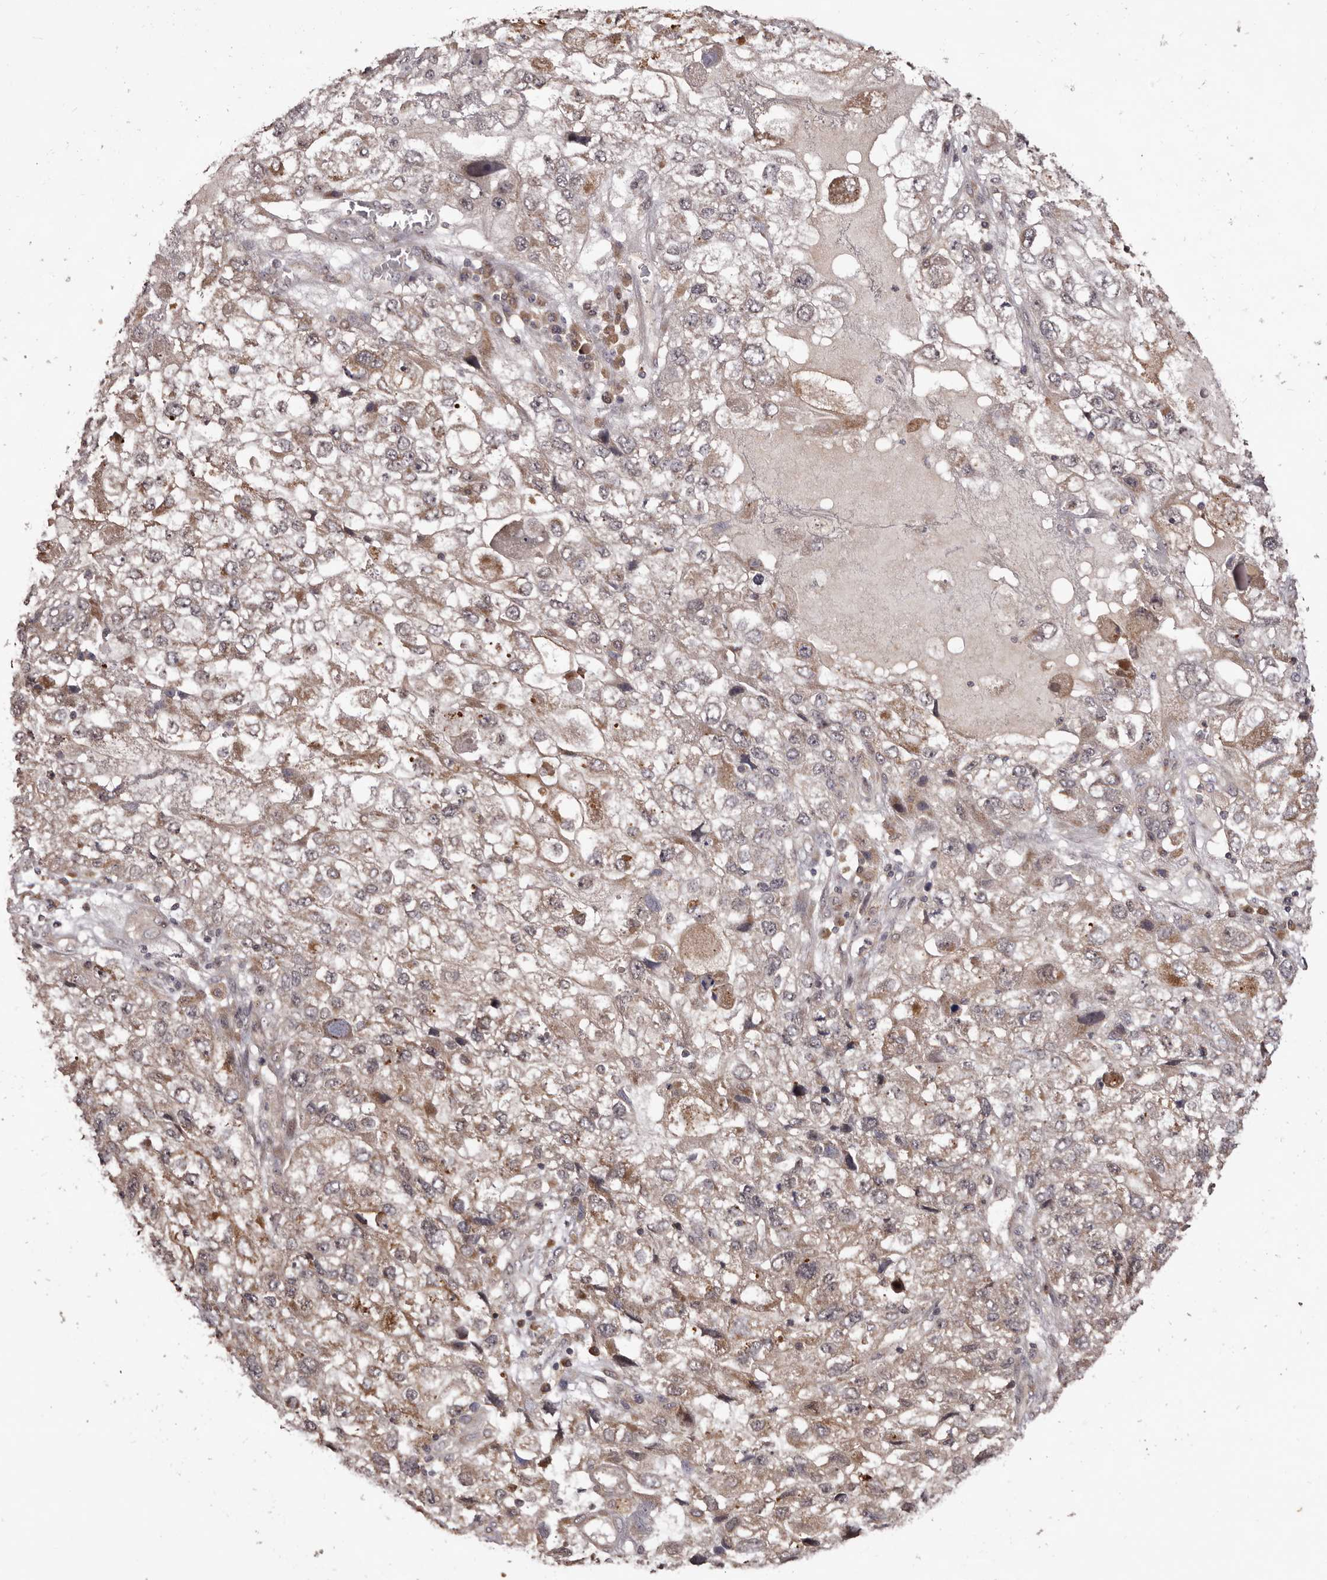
{"staining": {"intensity": "weak", "quantity": ">75%", "location": "cytoplasmic/membranous"}, "tissue": "endometrial cancer", "cell_type": "Tumor cells", "image_type": "cancer", "snomed": [{"axis": "morphology", "description": "Adenocarcinoma, NOS"}, {"axis": "topography", "description": "Endometrium"}], "caption": "Tumor cells show low levels of weak cytoplasmic/membranous staining in approximately >75% of cells in endometrial cancer. (IHC, brightfield microscopy, high magnification).", "gene": "MDP1", "patient": {"sex": "female", "age": 49}}